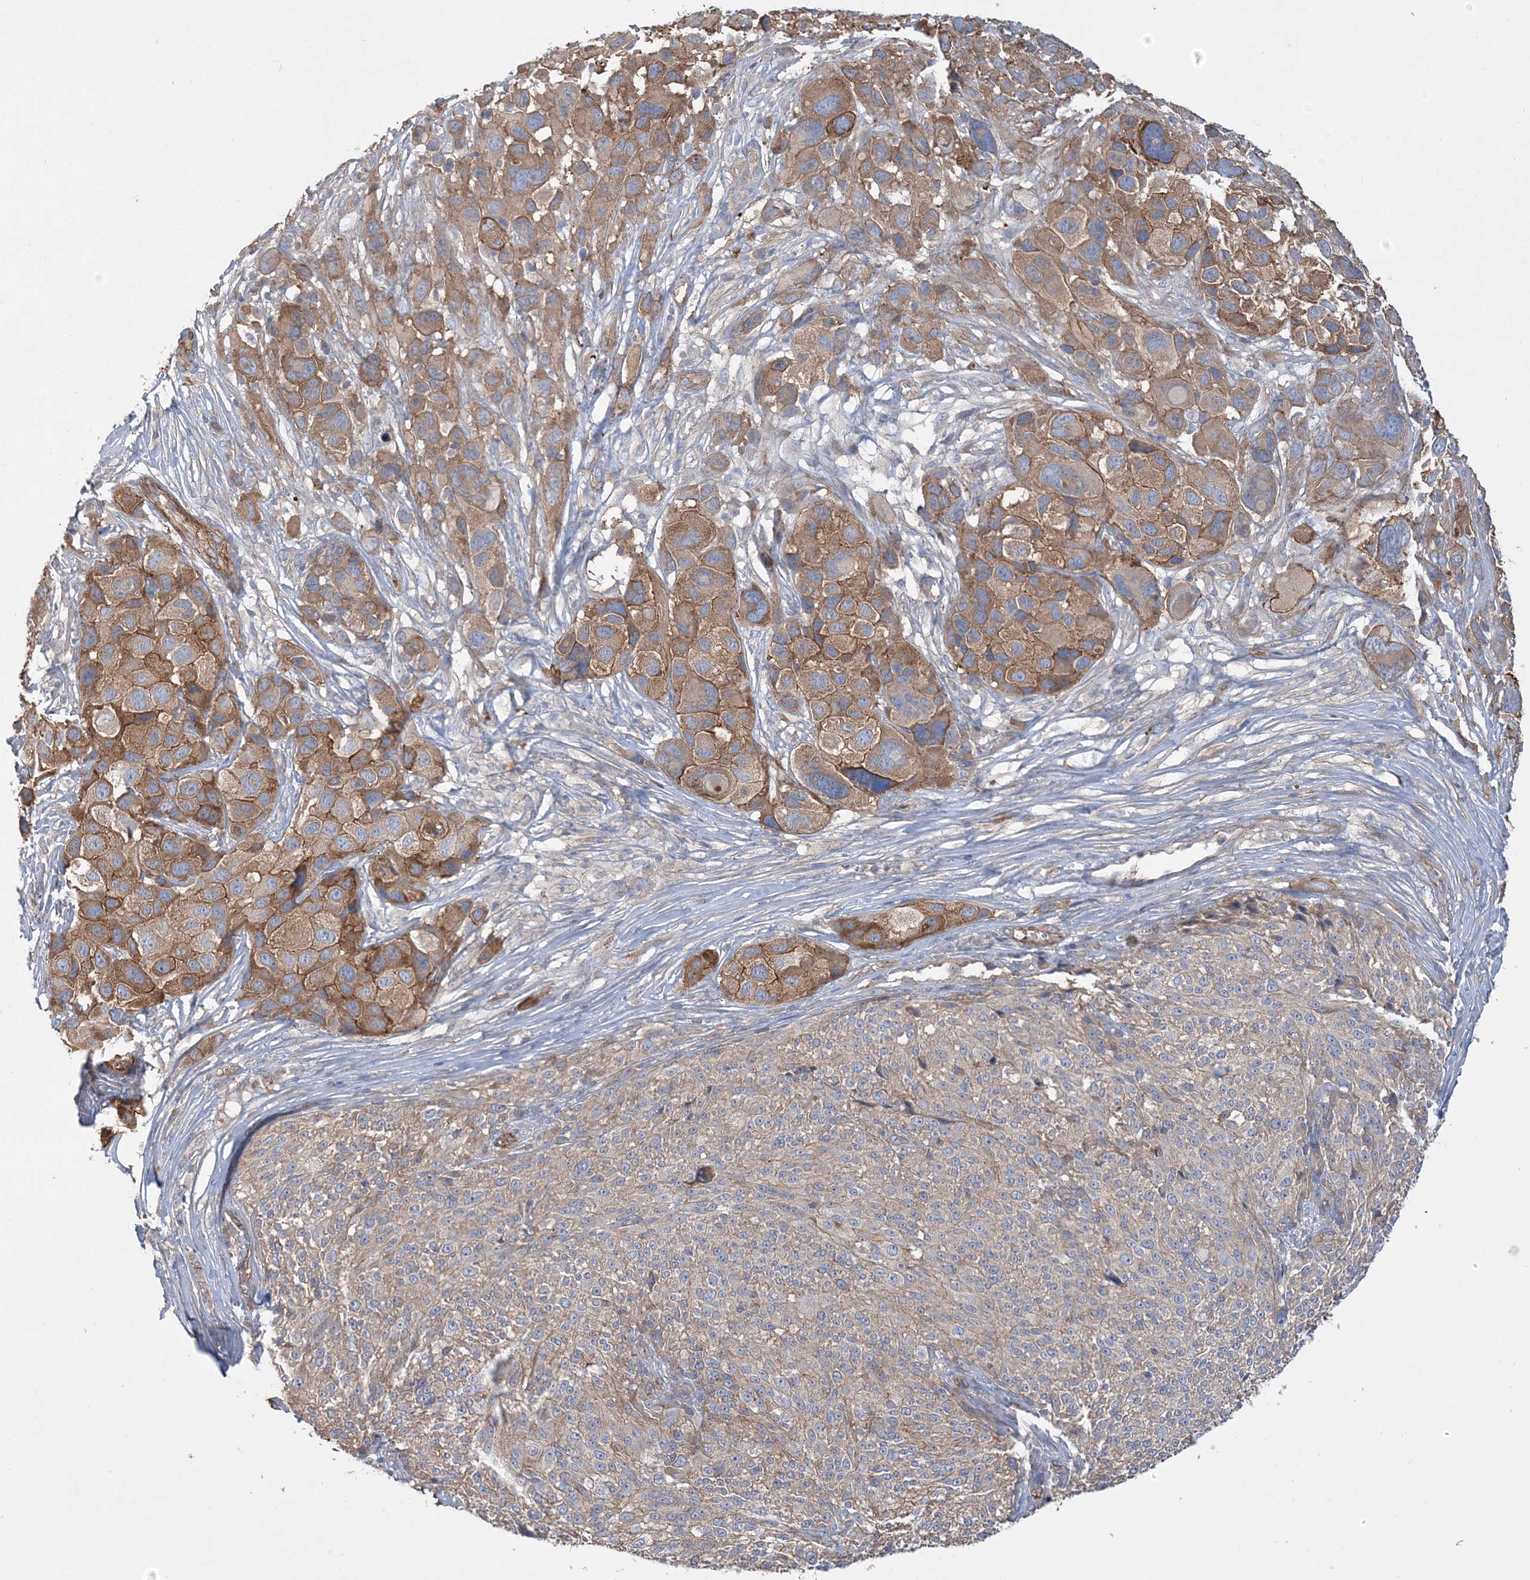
{"staining": {"intensity": "moderate", "quantity": "25%-75%", "location": "cytoplasmic/membranous"}, "tissue": "melanoma", "cell_type": "Tumor cells", "image_type": "cancer", "snomed": [{"axis": "morphology", "description": "Malignant melanoma, NOS"}, {"axis": "topography", "description": "Skin of trunk"}], "caption": "A photomicrograph of malignant melanoma stained for a protein demonstrates moderate cytoplasmic/membranous brown staining in tumor cells. Ihc stains the protein of interest in brown and the nuclei are stained blue.", "gene": "PIGC", "patient": {"sex": "male", "age": 71}}